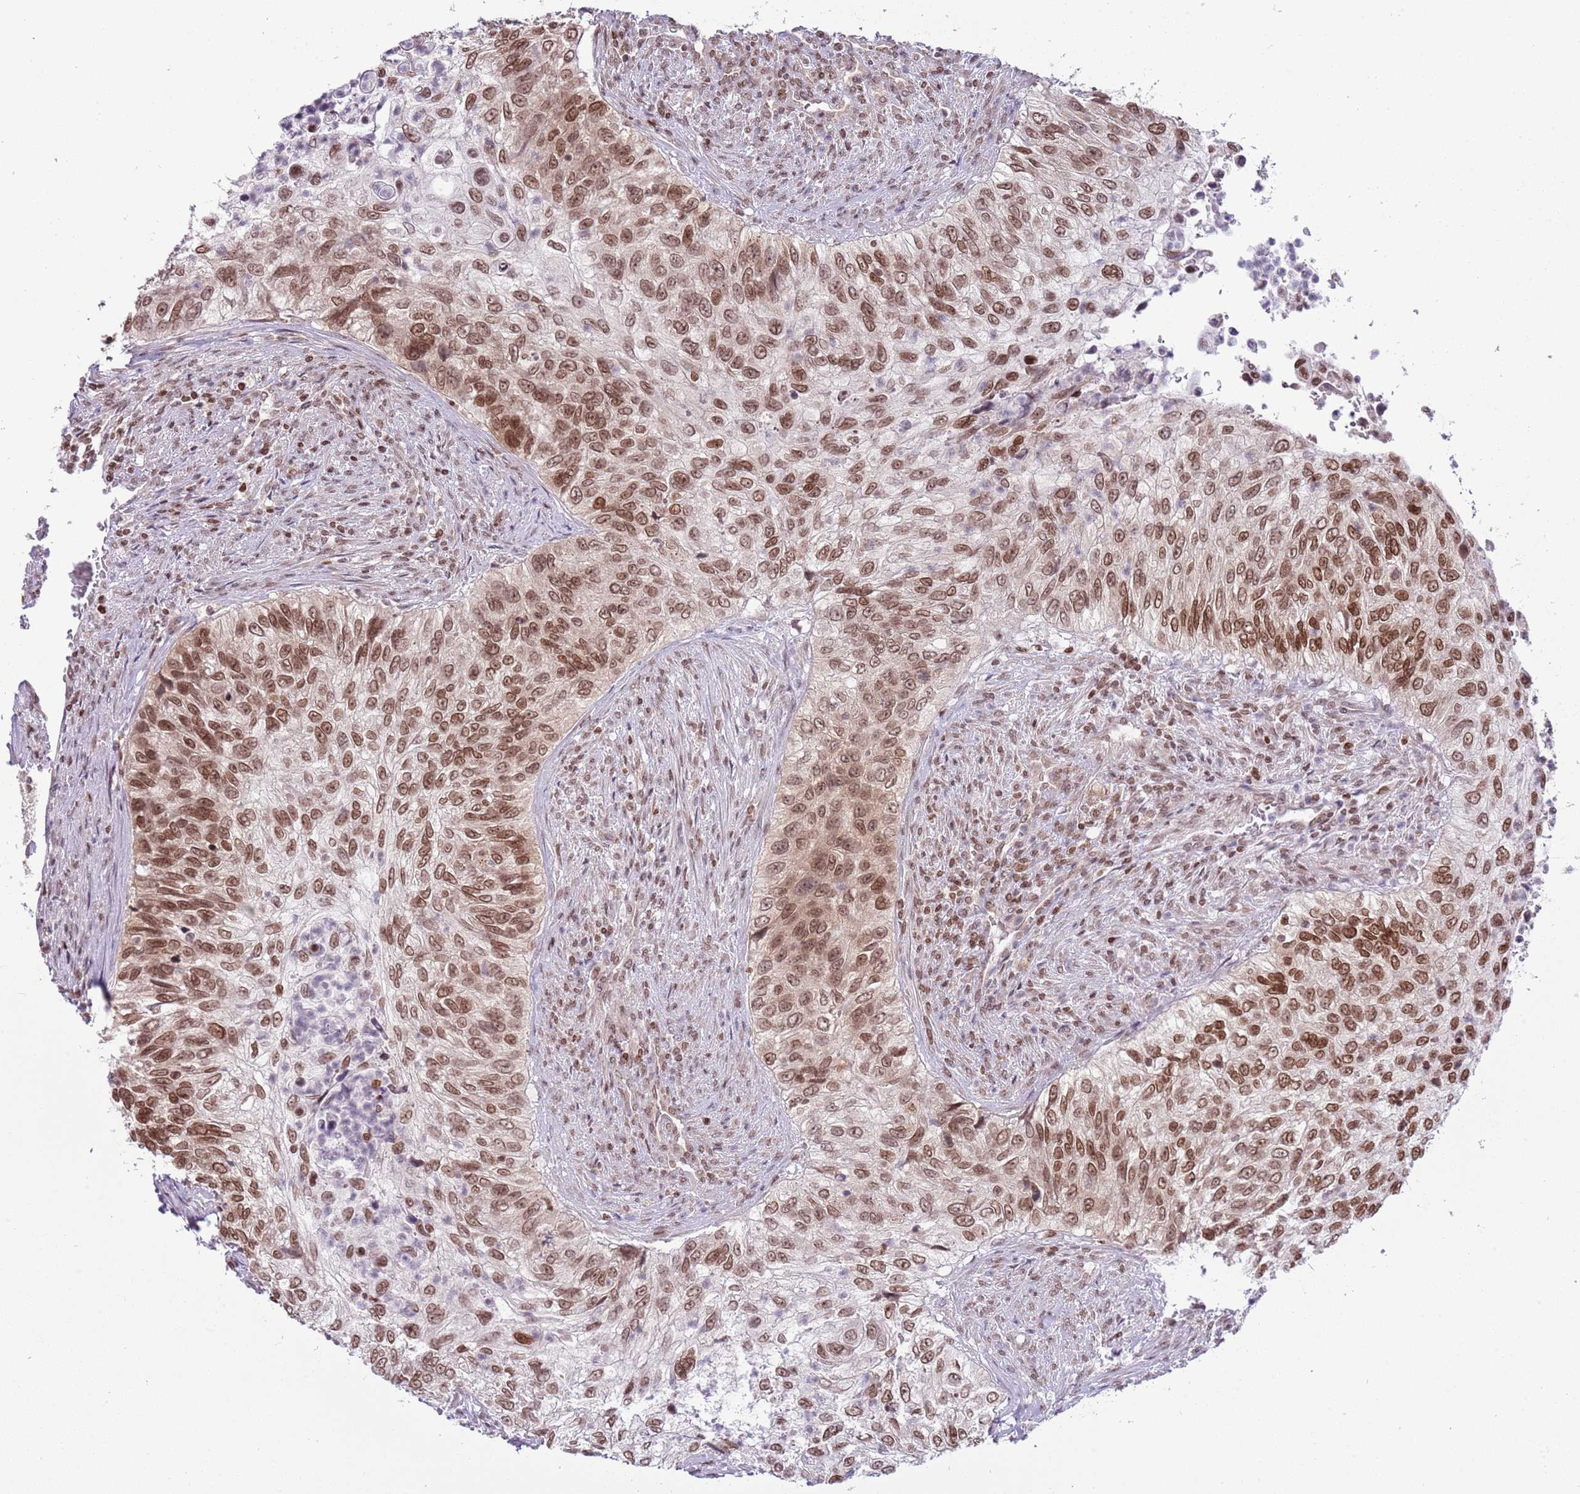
{"staining": {"intensity": "moderate", "quantity": ">75%", "location": "nuclear"}, "tissue": "urothelial cancer", "cell_type": "Tumor cells", "image_type": "cancer", "snomed": [{"axis": "morphology", "description": "Urothelial carcinoma, High grade"}, {"axis": "topography", "description": "Urinary bladder"}], "caption": "Immunohistochemistry staining of urothelial cancer, which displays medium levels of moderate nuclear expression in about >75% of tumor cells indicating moderate nuclear protein expression. The staining was performed using DAB (brown) for protein detection and nuclei were counterstained in hematoxylin (blue).", "gene": "SELENOH", "patient": {"sex": "female", "age": 60}}